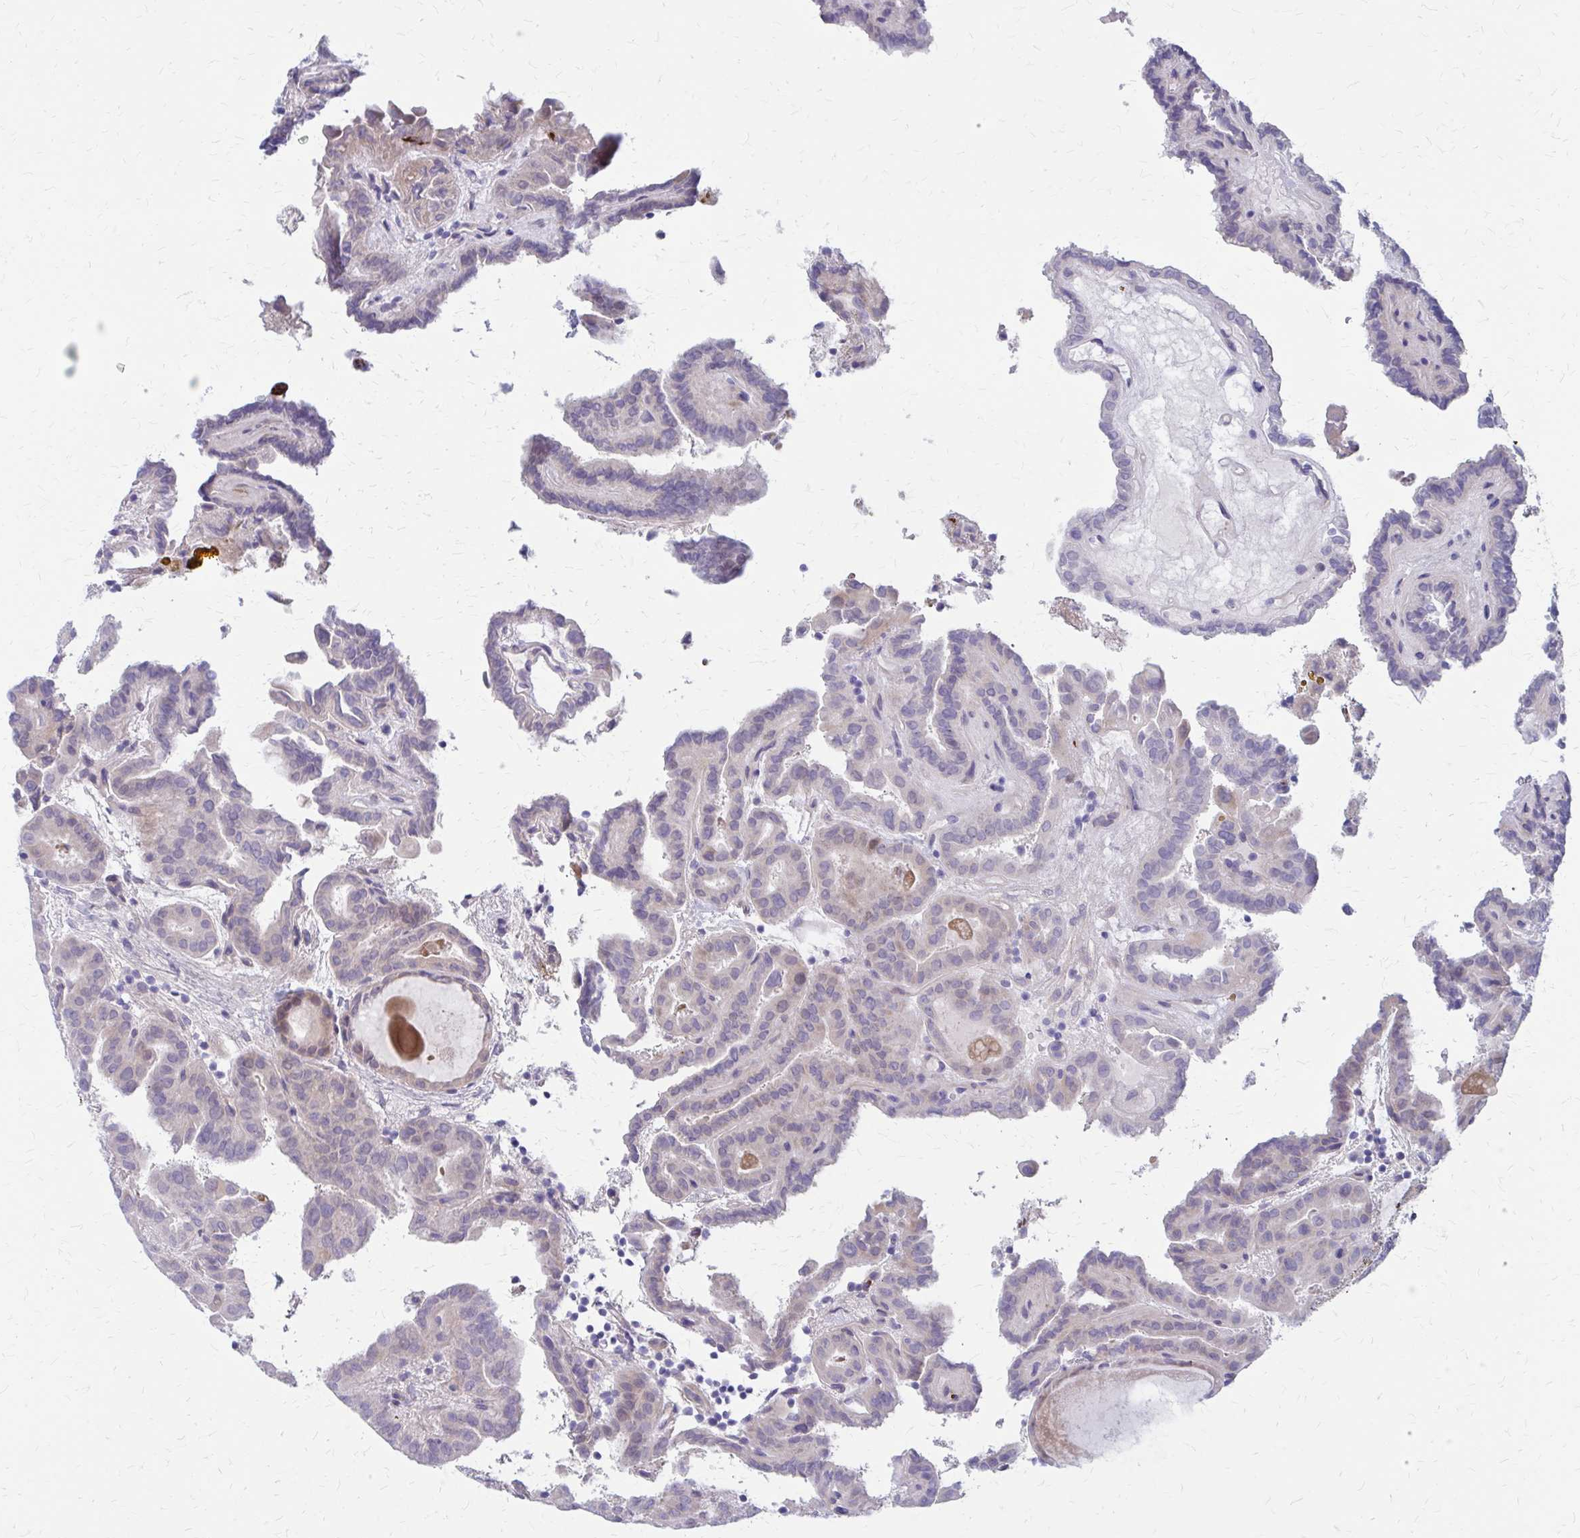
{"staining": {"intensity": "weak", "quantity": "<25%", "location": "cytoplasmic/membranous"}, "tissue": "thyroid cancer", "cell_type": "Tumor cells", "image_type": "cancer", "snomed": [{"axis": "morphology", "description": "Papillary adenocarcinoma, NOS"}, {"axis": "topography", "description": "Thyroid gland"}], "caption": "Micrograph shows no significant protein expression in tumor cells of thyroid cancer (papillary adenocarcinoma).", "gene": "GLYATL2", "patient": {"sex": "female", "age": 46}}